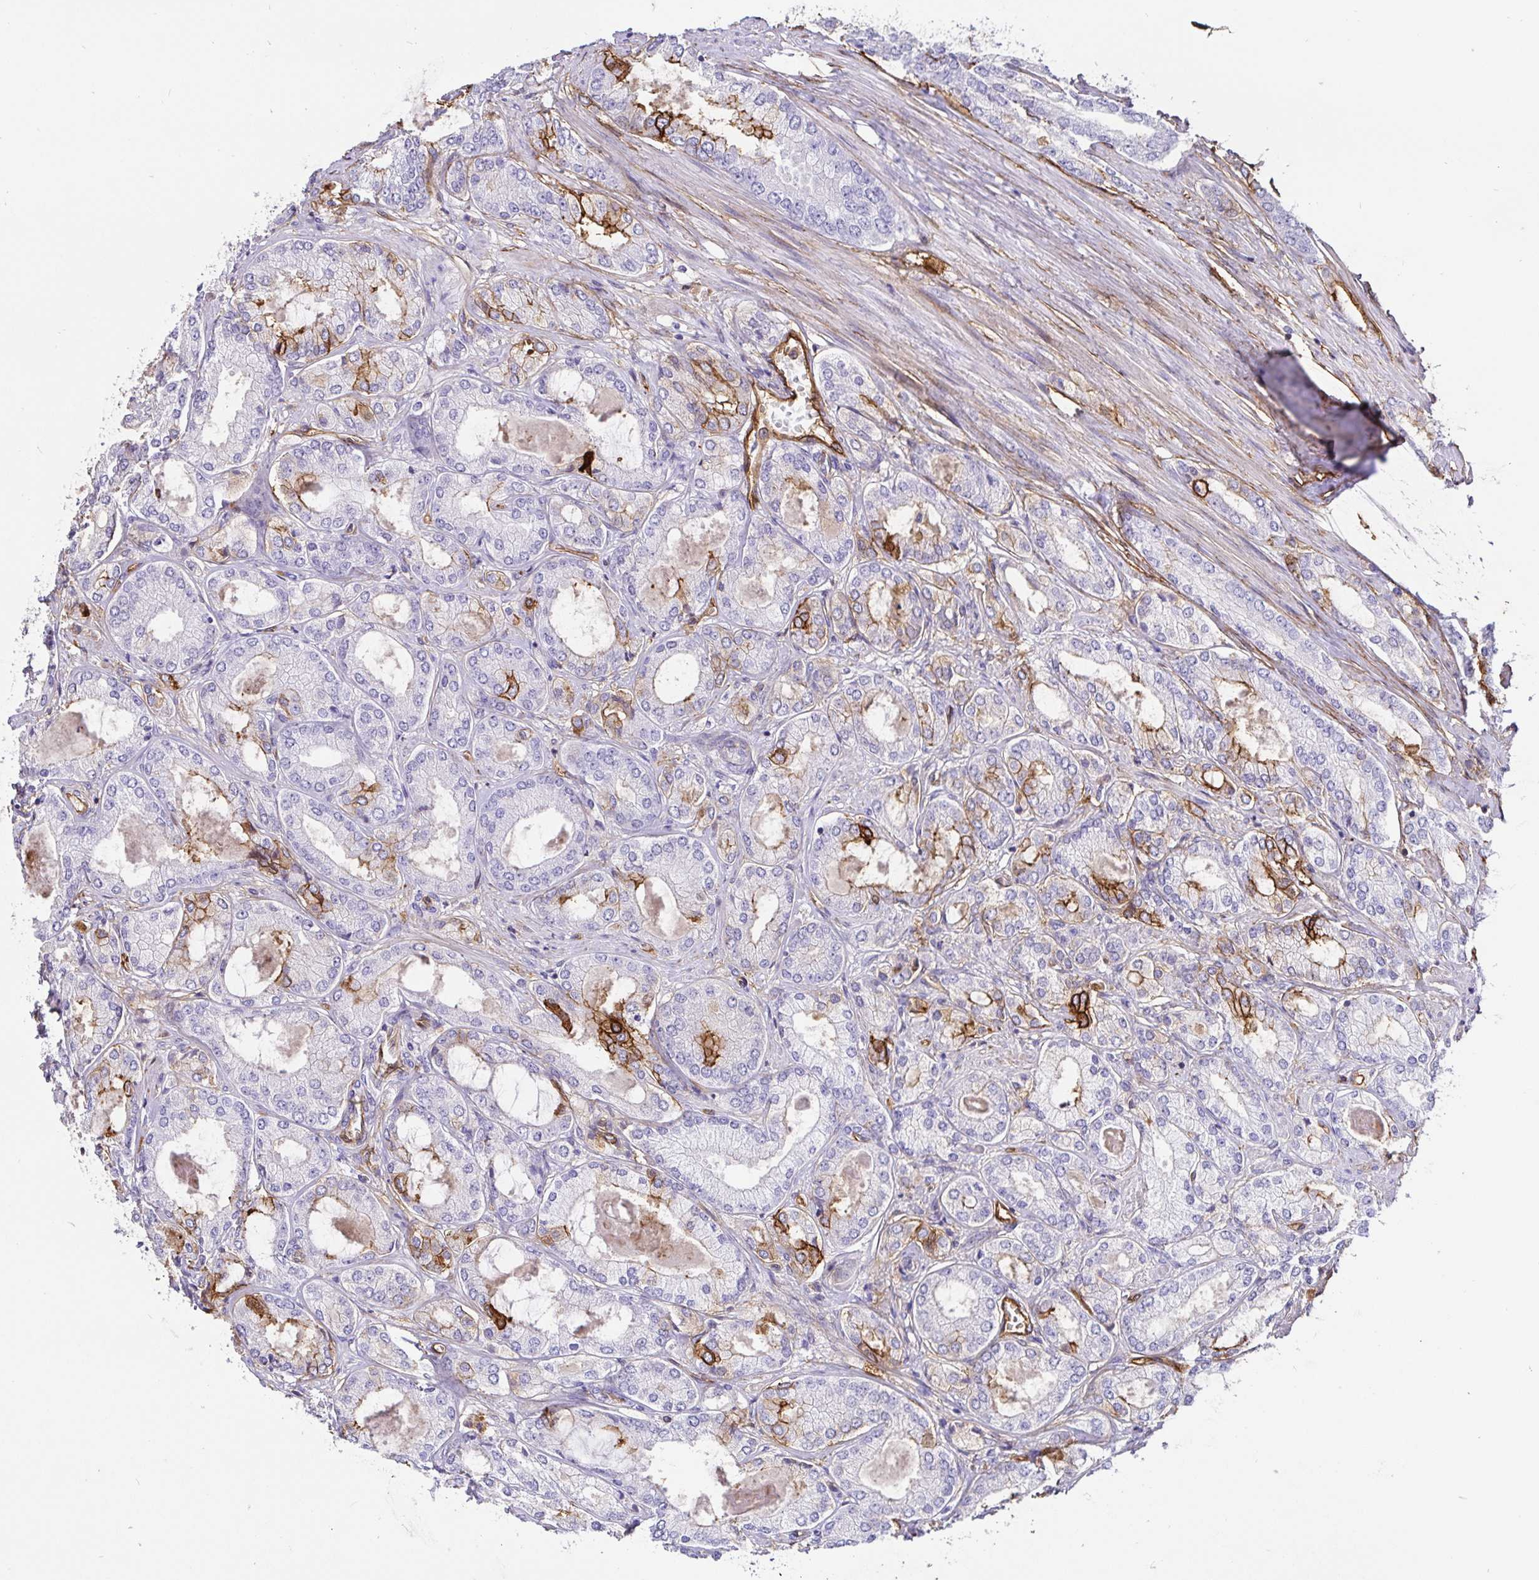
{"staining": {"intensity": "strong", "quantity": "<25%", "location": "cytoplasmic/membranous"}, "tissue": "prostate cancer", "cell_type": "Tumor cells", "image_type": "cancer", "snomed": [{"axis": "morphology", "description": "Adenocarcinoma, High grade"}, {"axis": "topography", "description": "Prostate"}], "caption": "Immunohistochemistry (DAB (3,3'-diaminobenzidine)) staining of prostate cancer (high-grade adenocarcinoma) shows strong cytoplasmic/membranous protein staining in about <25% of tumor cells. (Stains: DAB in brown, nuclei in blue, Microscopy: brightfield microscopy at high magnification).", "gene": "ANXA2", "patient": {"sex": "male", "age": 68}}